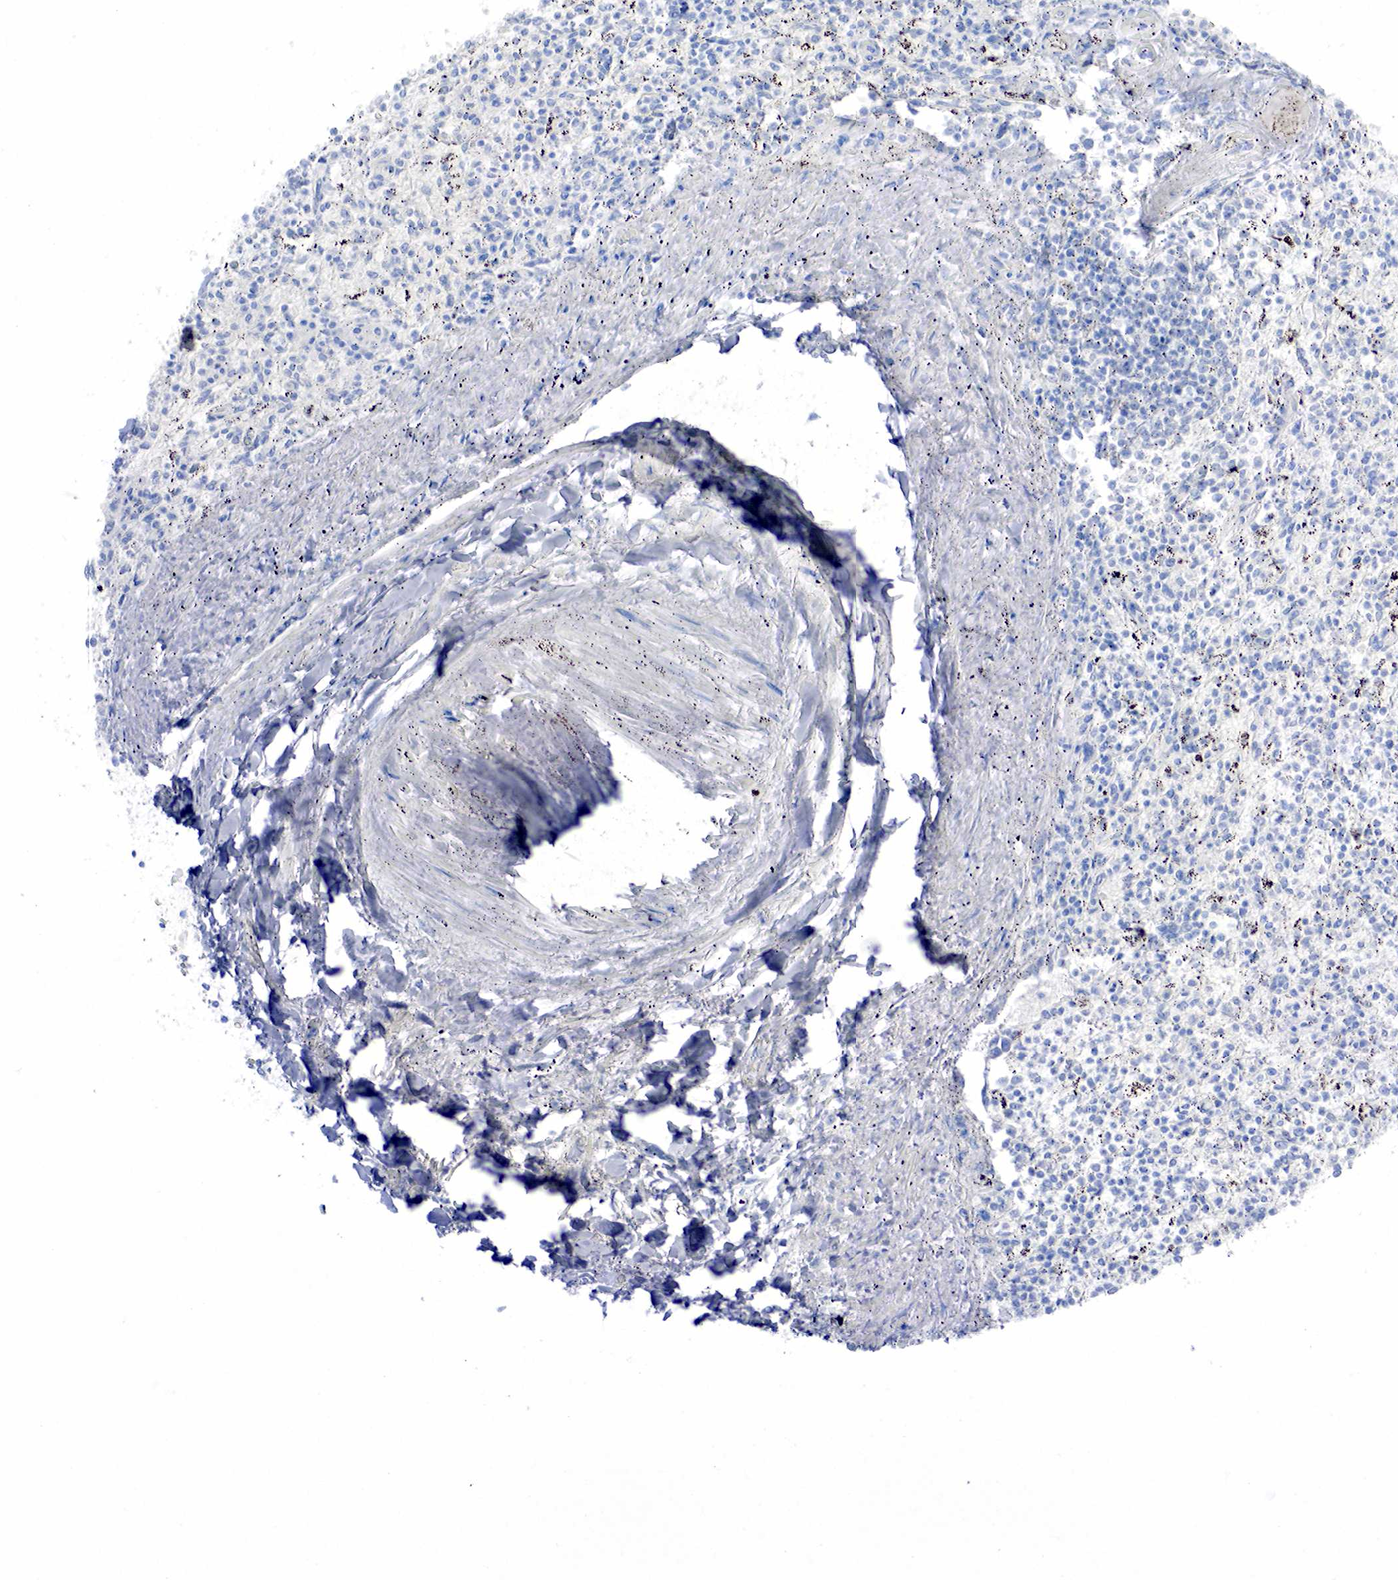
{"staining": {"intensity": "negative", "quantity": "none", "location": "none"}, "tissue": "spleen", "cell_type": "Cells in red pulp", "image_type": "normal", "snomed": [{"axis": "morphology", "description": "Normal tissue, NOS"}, {"axis": "topography", "description": "Spleen"}], "caption": "High magnification brightfield microscopy of unremarkable spleen stained with DAB (brown) and counterstained with hematoxylin (blue): cells in red pulp show no significant positivity. (Immunohistochemistry, brightfield microscopy, high magnification).", "gene": "INHA", "patient": {"sex": "male", "age": 72}}